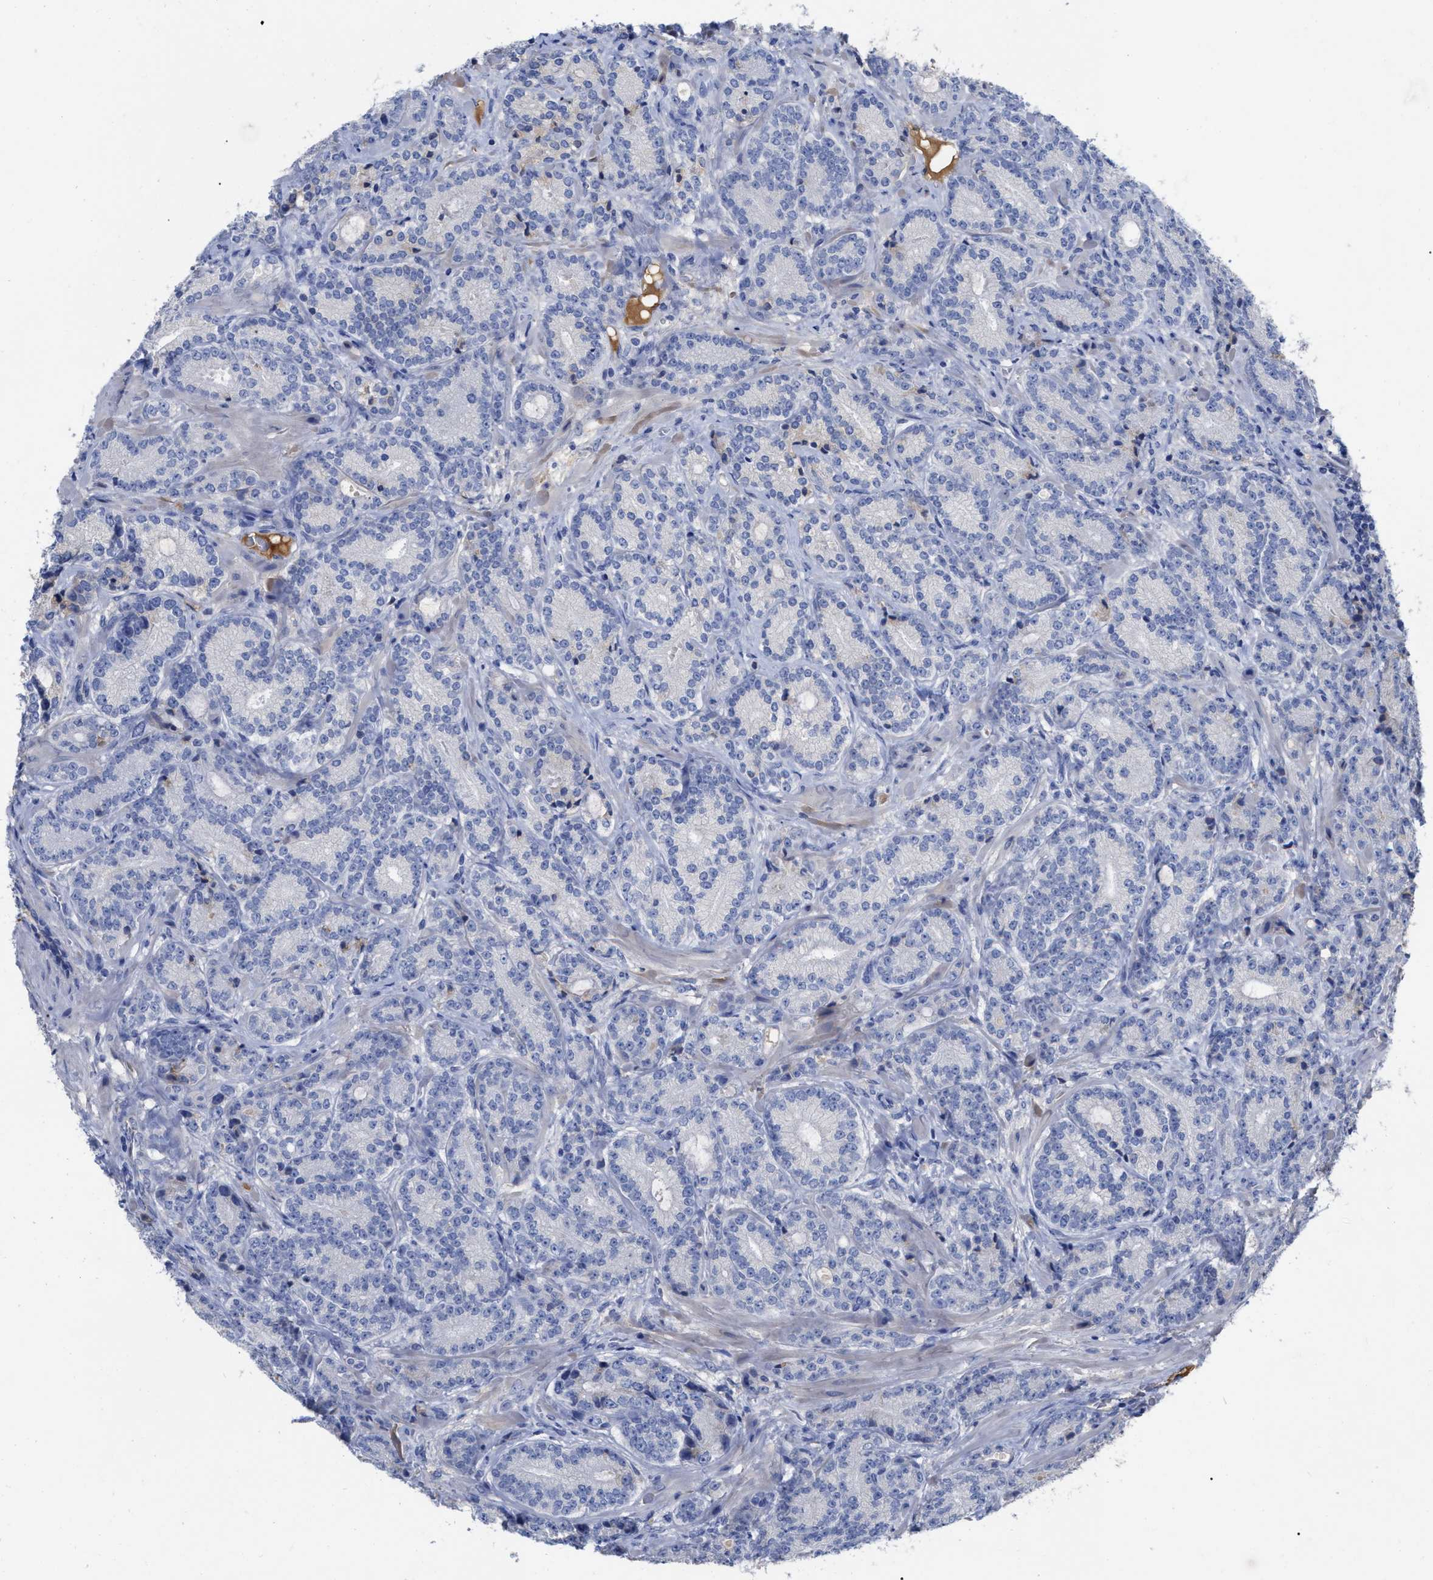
{"staining": {"intensity": "negative", "quantity": "none", "location": "none"}, "tissue": "prostate cancer", "cell_type": "Tumor cells", "image_type": "cancer", "snomed": [{"axis": "morphology", "description": "Adenocarcinoma, High grade"}, {"axis": "topography", "description": "Prostate"}], "caption": "This is a image of IHC staining of prostate cancer (adenocarcinoma (high-grade)), which shows no expression in tumor cells.", "gene": "IGHV5-51", "patient": {"sex": "male", "age": 61}}